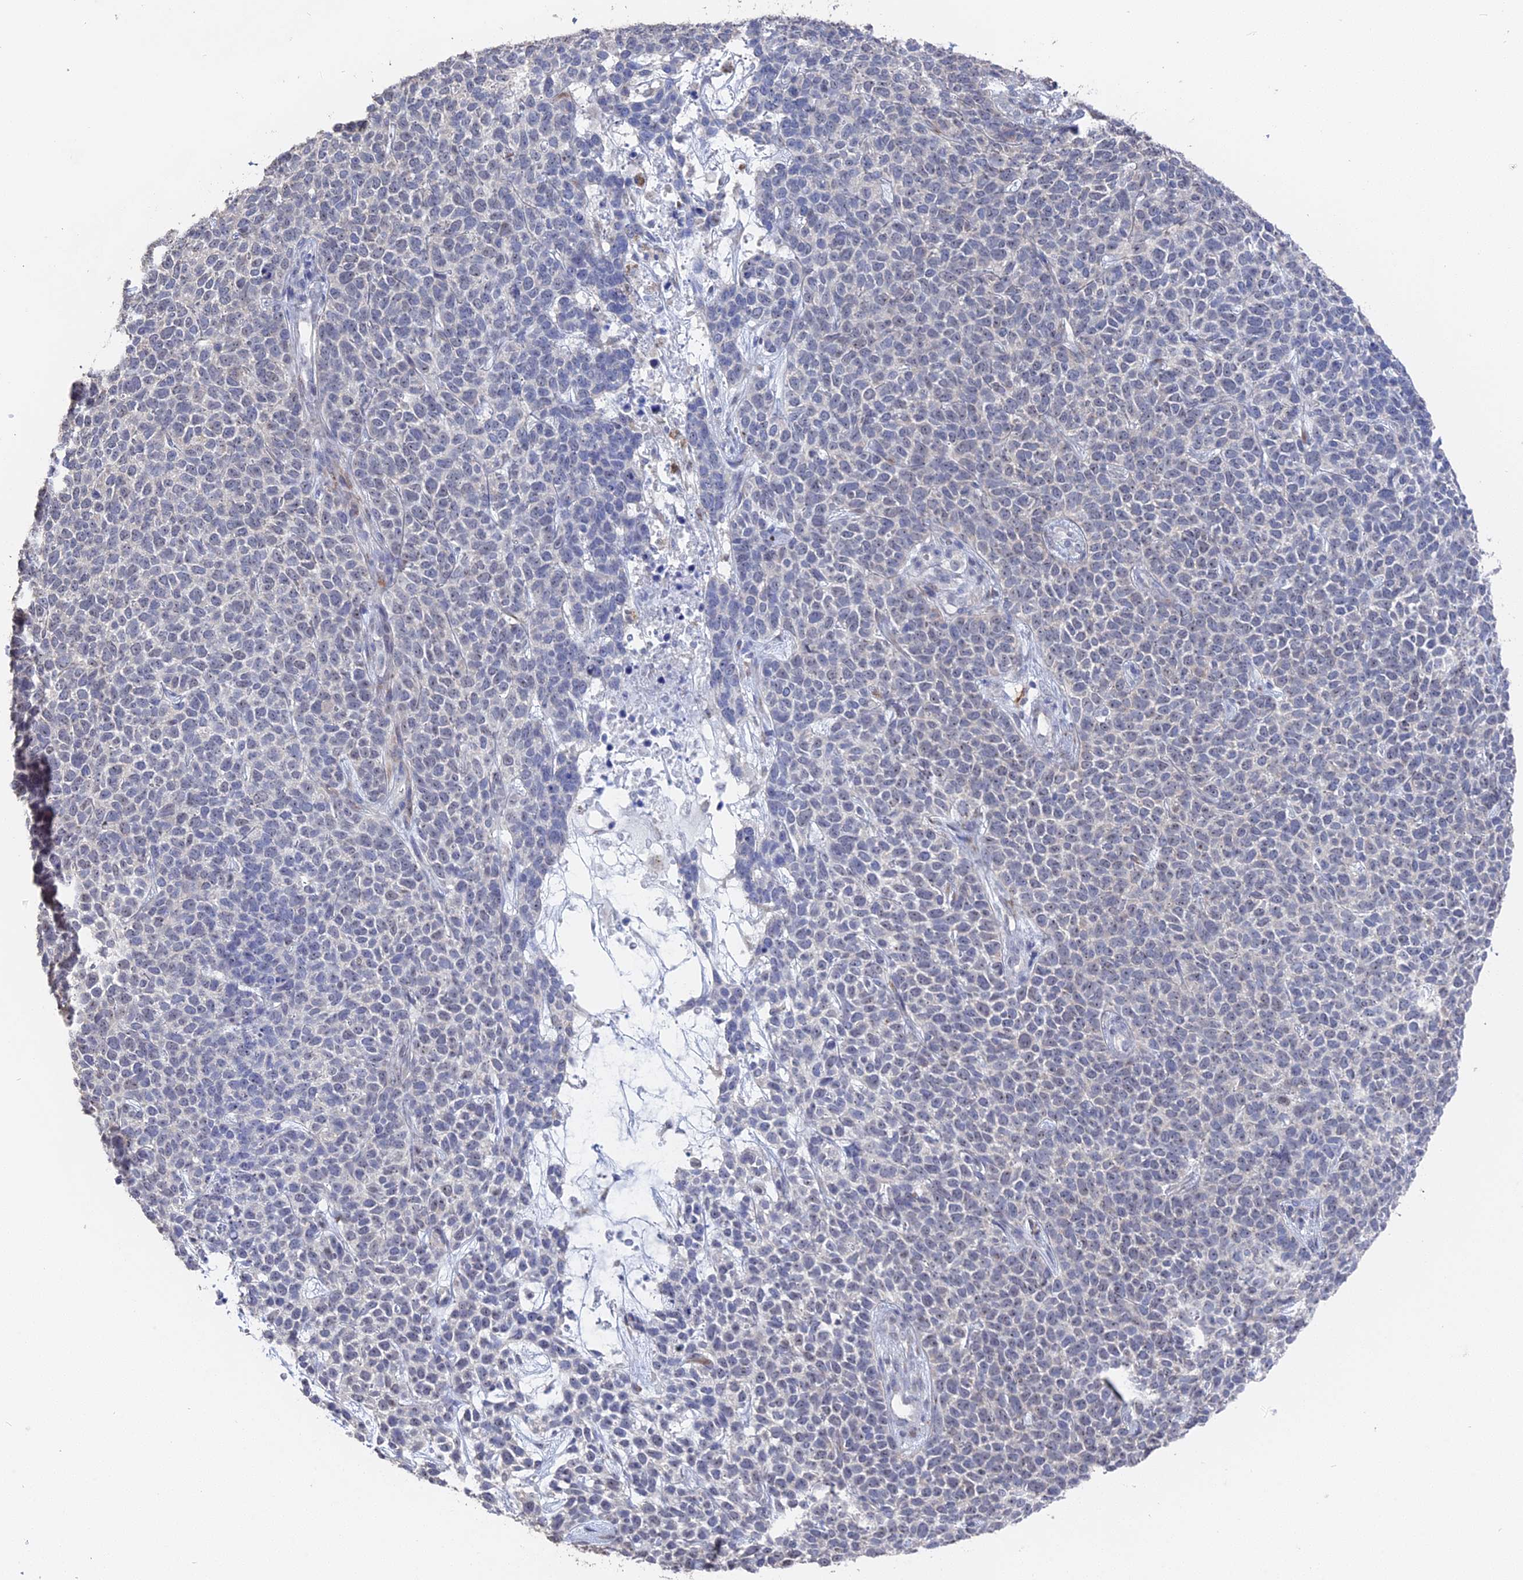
{"staining": {"intensity": "negative", "quantity": "none", "location": "none"}, "tissue": "skin cancer", "cell_type": "Tumor cells", "image_type": "cancer", "snomed": [{"axis": "morphology", "description": "Basal cell carcinoma"}, {"axis": "topography", "description": "Skin"}], "caption": "Skin cancer was stained to show a protein in brown. There is no significant expression in tumor cells.", "gene": "SEMG2", "patient": {"sex": "female", "age": 84}}